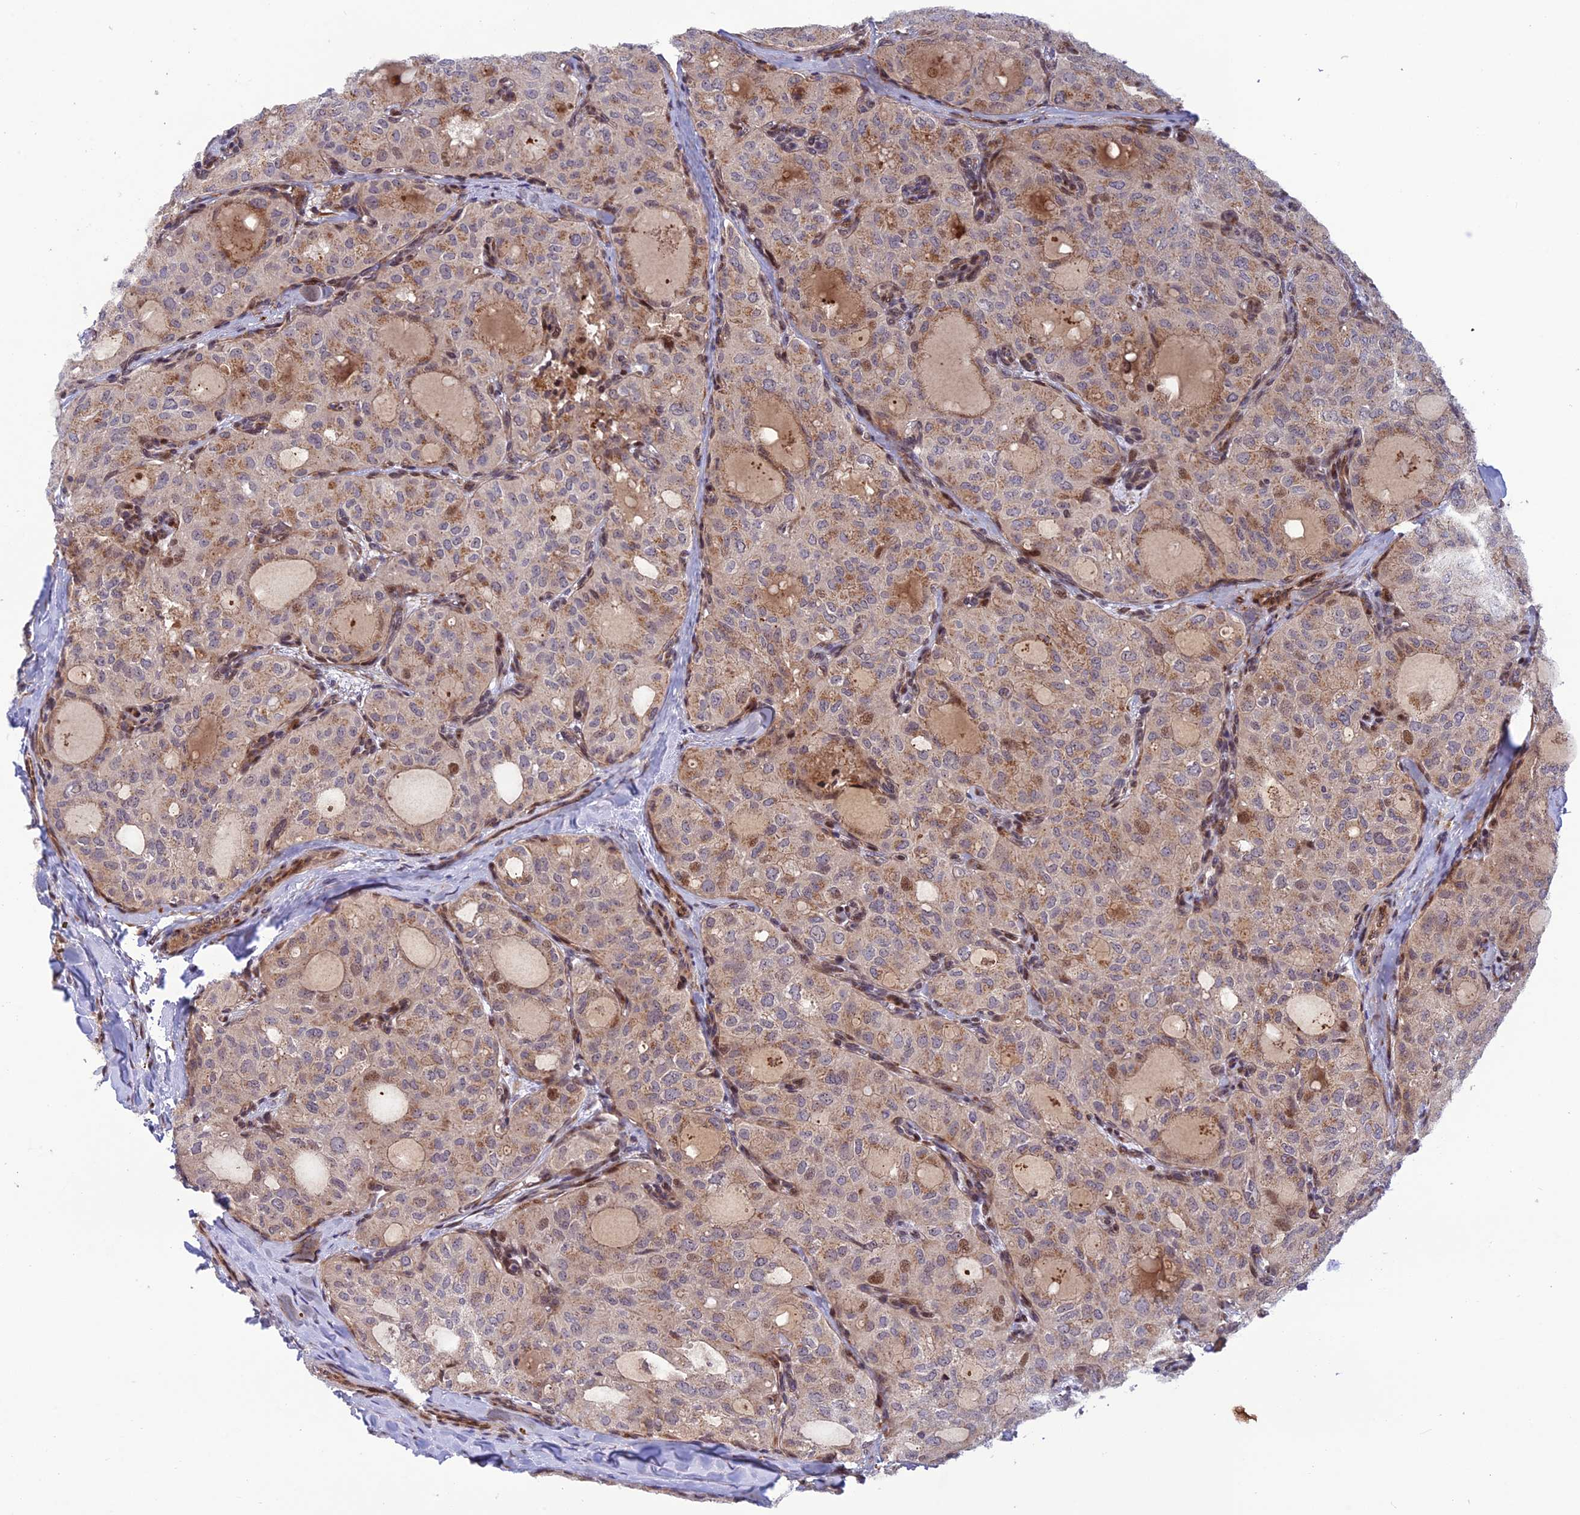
{"staining": {"intensity": "weak", "quantity": "25%-75%", "location": "cytoplasmic/membranous,nuclear"}, "tissue": "thyroid cancer", "cell_type": "Tumor cells", "image_type": "cancer", "snomed": [{"axis": "morphology", "description": "Follicular adenoma carcinoma, NOS"}, {"axis": "topography", "description": "Thyroid gland"}], "caption": "Follicular adenoma carcinoma (thyroid) stained for a protein (brown) exhibits weak cytoplasmic/membranous and nuclear positive expression in approximately 25%-75% of tumor cells.", "gene": "SMIM7", "patient": {"sex": "male", "age": 75}}